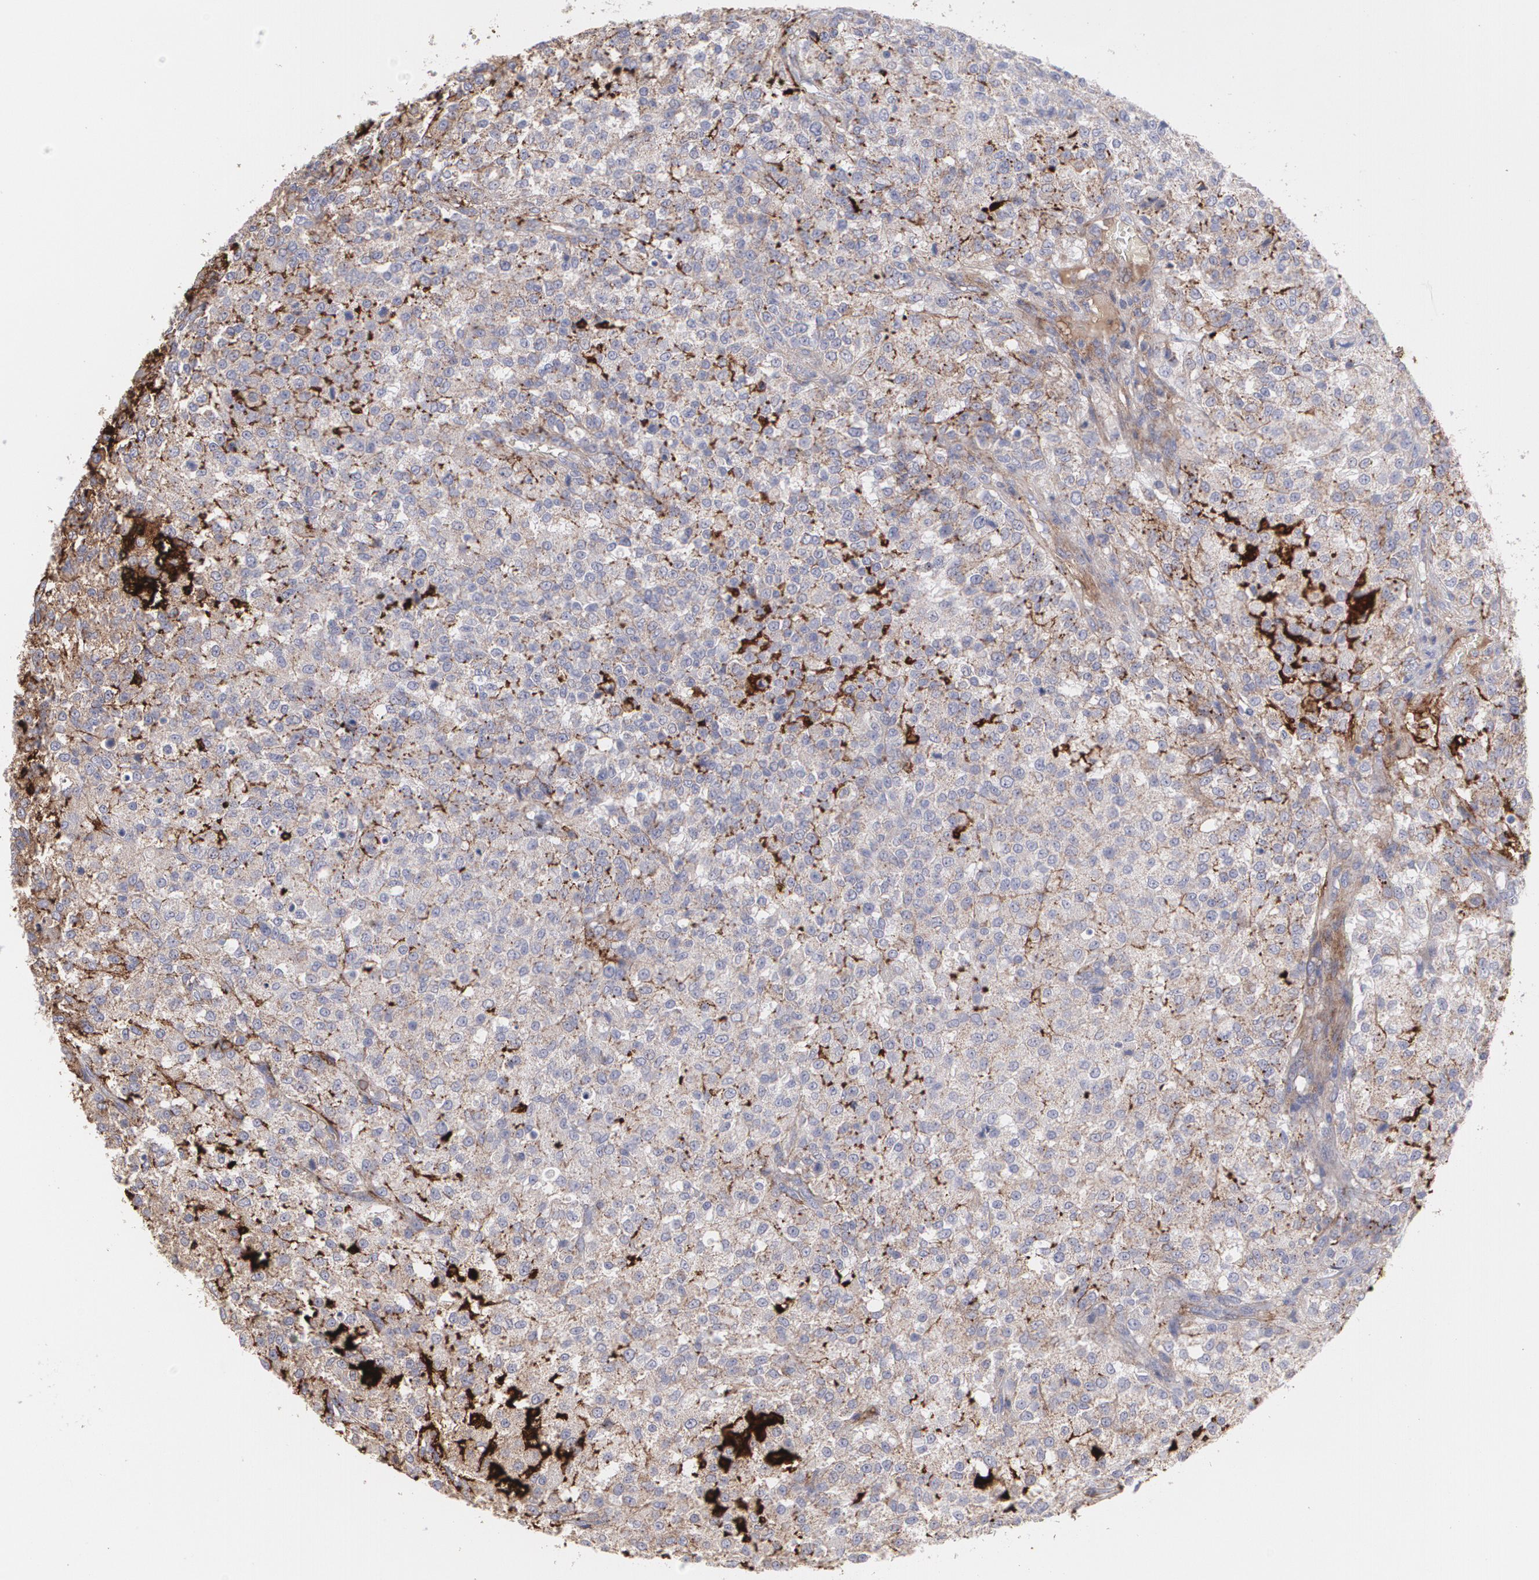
{"staining": {"intensity": "weak", "quantity": ">75%", "location": "cytoplasmic/membranous"}, "tissue": "testis cancer", "cell_type": "Tumor cells", "image_type": "cancer", "snomed": [{"axis": "morphology", "description": "Carcinoma, Embryonal, NOS"}, {"axis": "topography", "description": "Testis"}], "caption": "Weak cytoplasmic/membranous staining is seen in approximately >75% of tumor cells in testis cancer. (brown staining indicates protein expression, while blue staining denotes nuclei).", "gene": "FBLN1", "patient": {"sex": "male", "age": 31}}